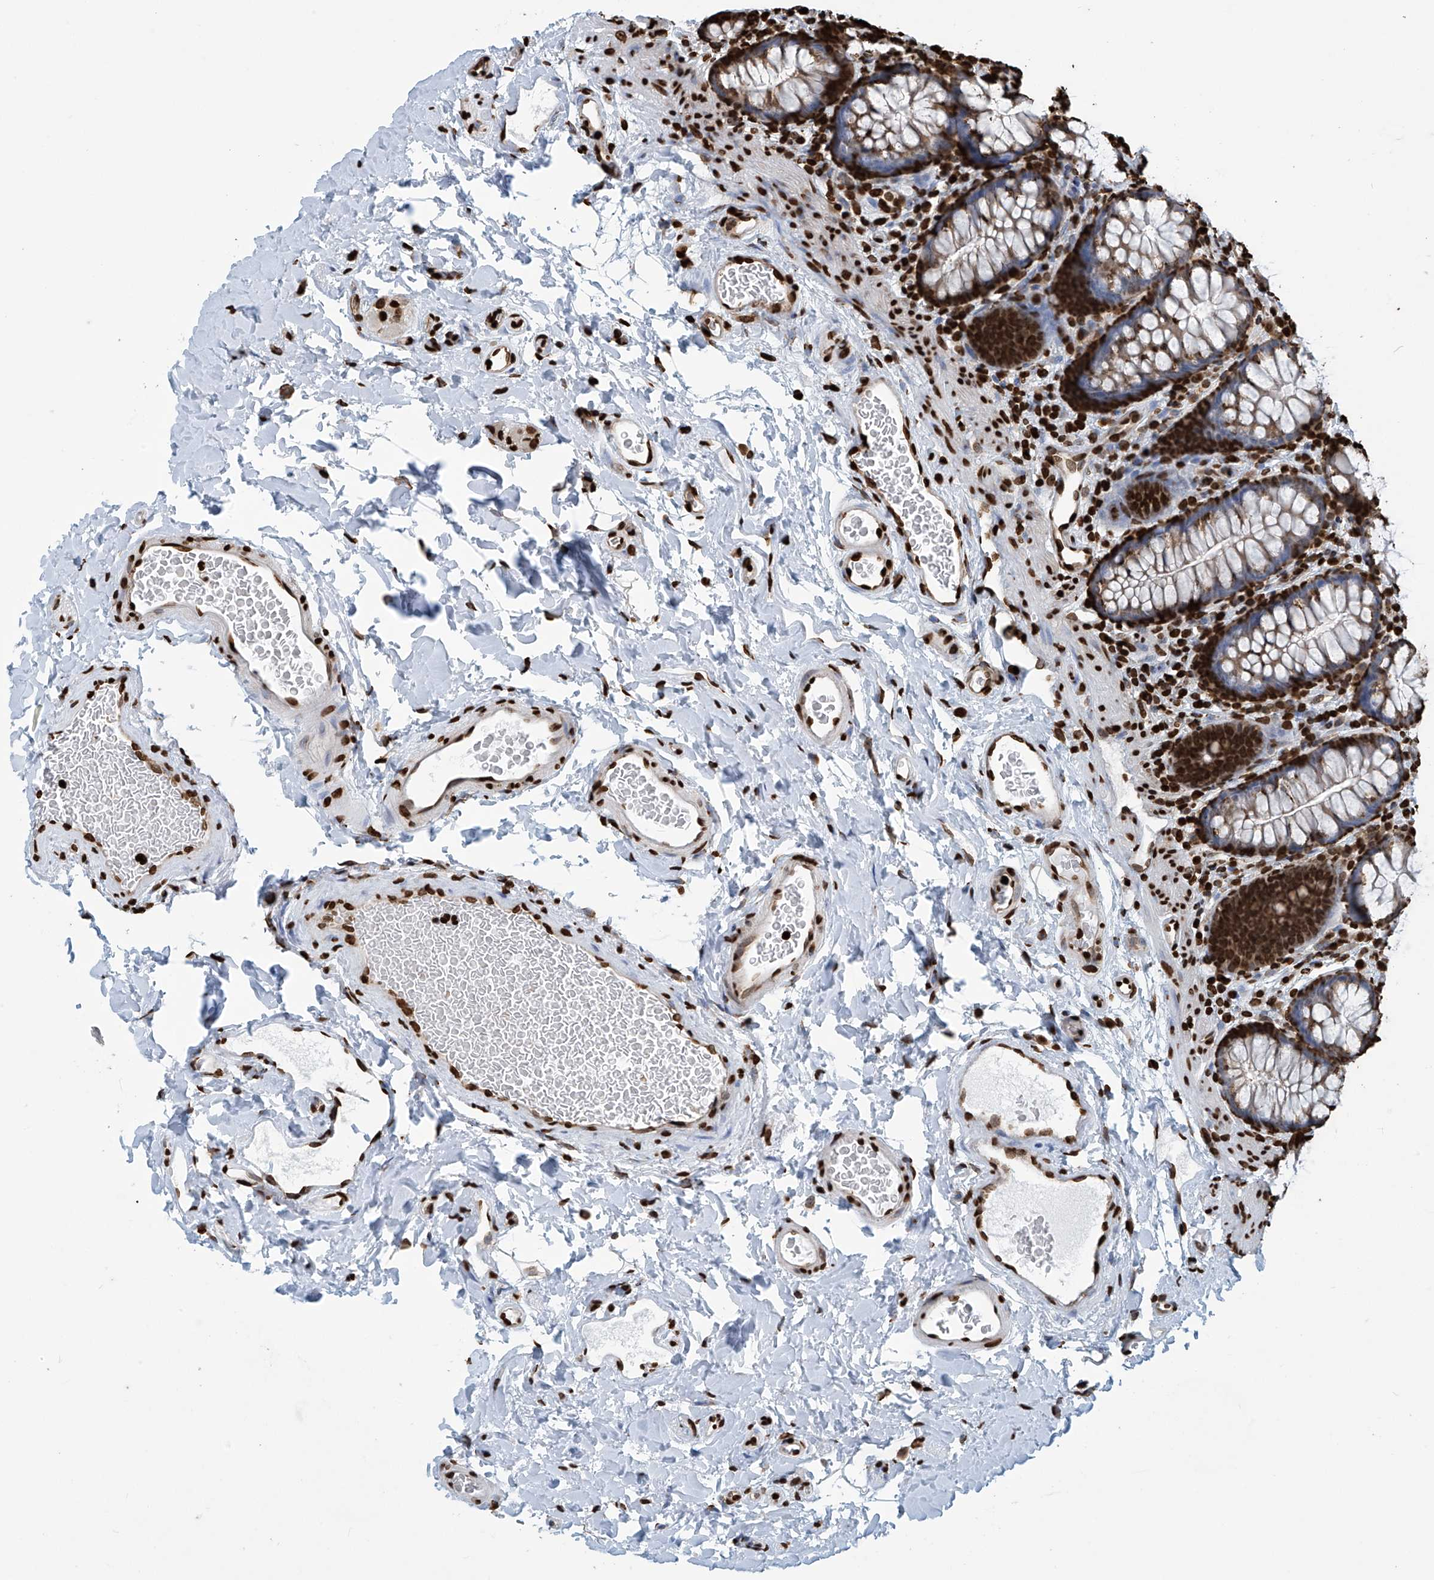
{"staining": {"intensity": "strong", "quantity": ">75%", "location": "nuclear"}, "tissue": "colon", "cell_type": "Endothelial cells", "image_type": "normal", "snomed": [{"axis": "morphology", "description": "Normal tissue, NOS"}, {"axis": "topography", "description": "Colon"}], "caption": "Endothelial cells exhibit strong nuclear positivity in about >75% of cells in normal colon. (DAB IHC, brown staining for protein, blue staining for nuclei).", "gene": "DPPA2", "patient": {"sex": "female", "age": 62}}